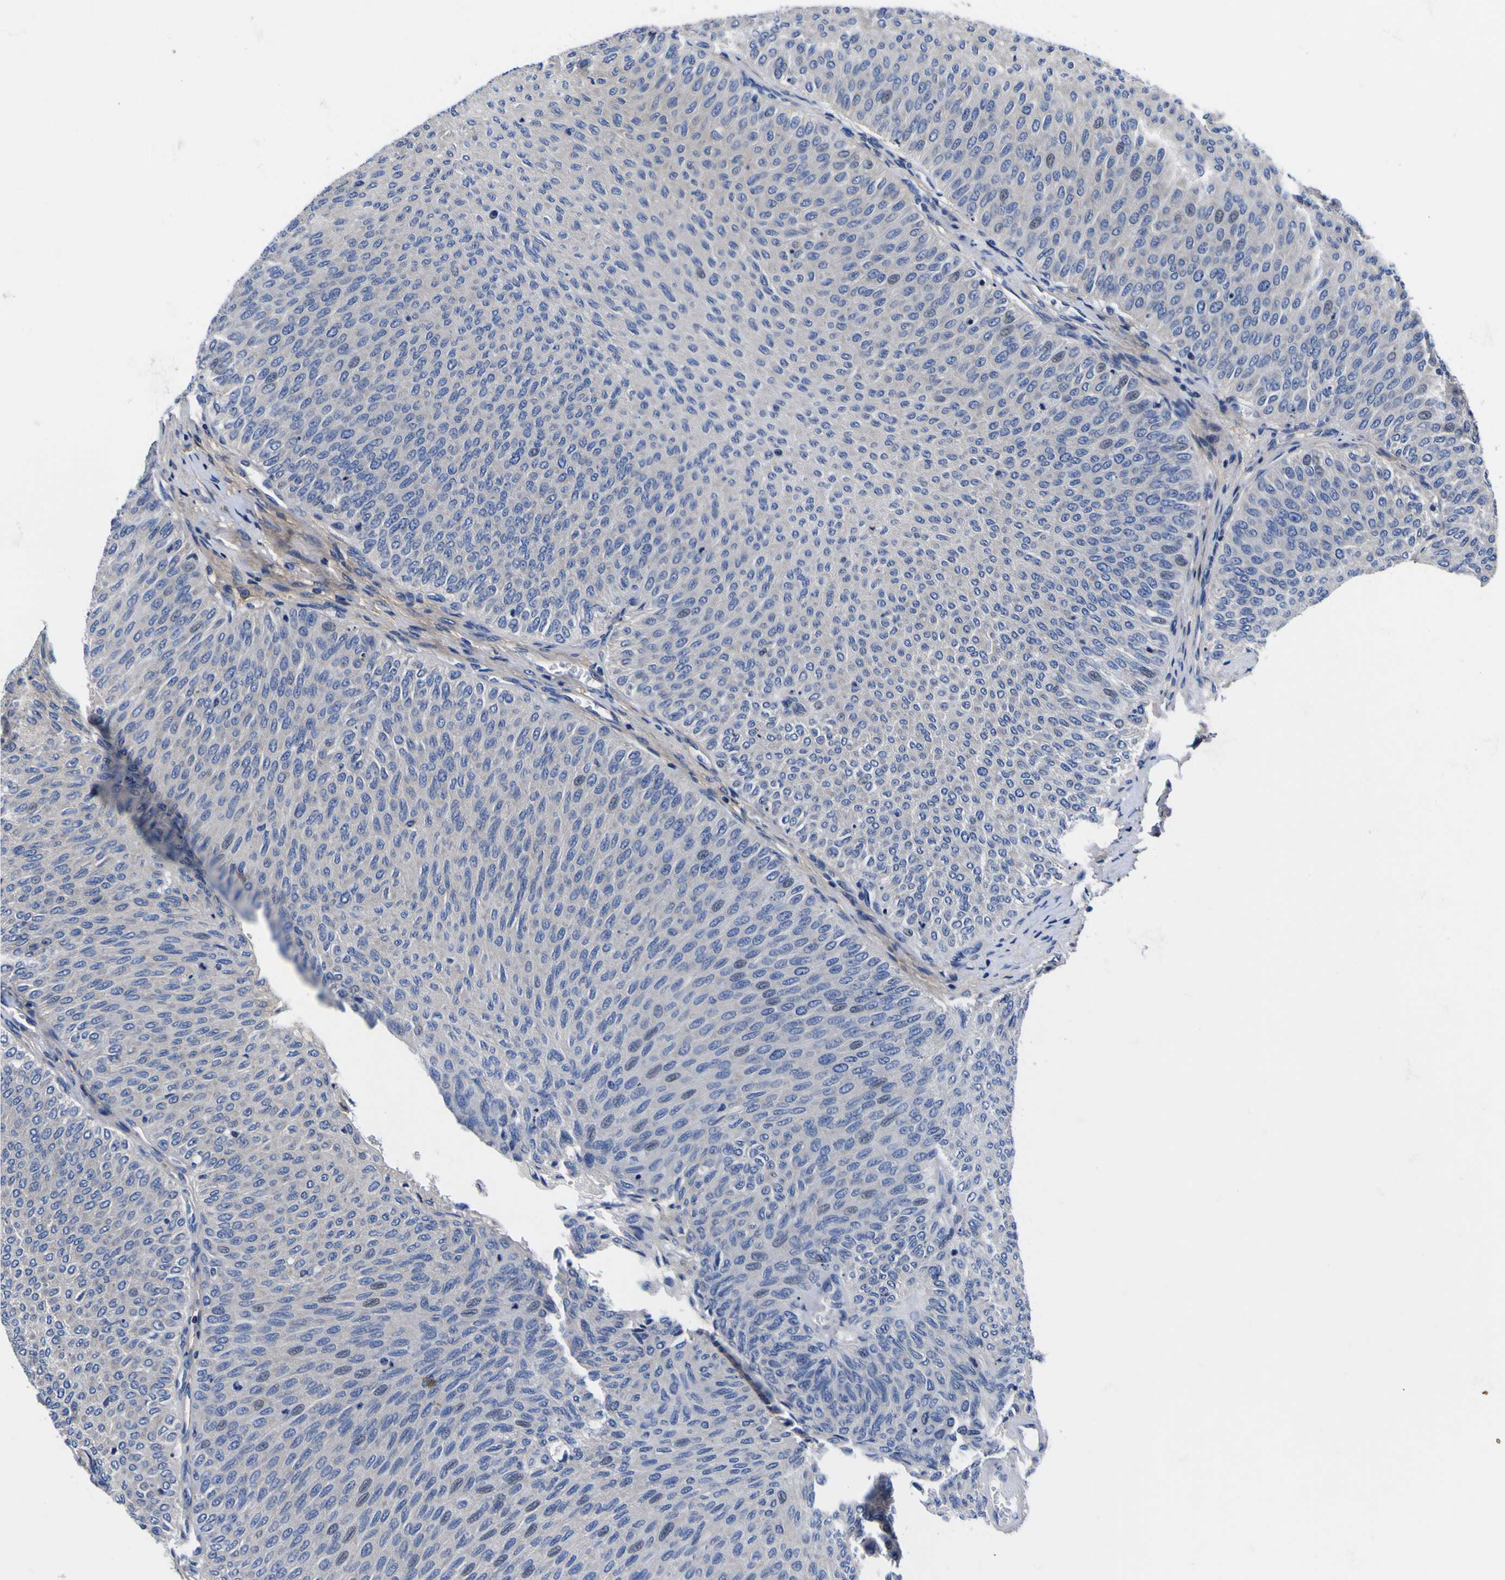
{"staining": {"intensity": "negative", "quantity": "none", "location": "none"}, "tissue": "urothelial cancer", "cell_type": "Tumor cells", "image_type": "cancer", "snomed": [{"axis": "morphology", "description": "Urothelial carcinoma, Low grade"}, {"axis": "topography", "description": "Urinary bladder"}], "caption": "DAB immunohistochemical staining of human urothelial cancer demonstrates no significant positivity in tumor cells.", "gene": "VASN", "patient": {"sex": "male", "age": 78}}